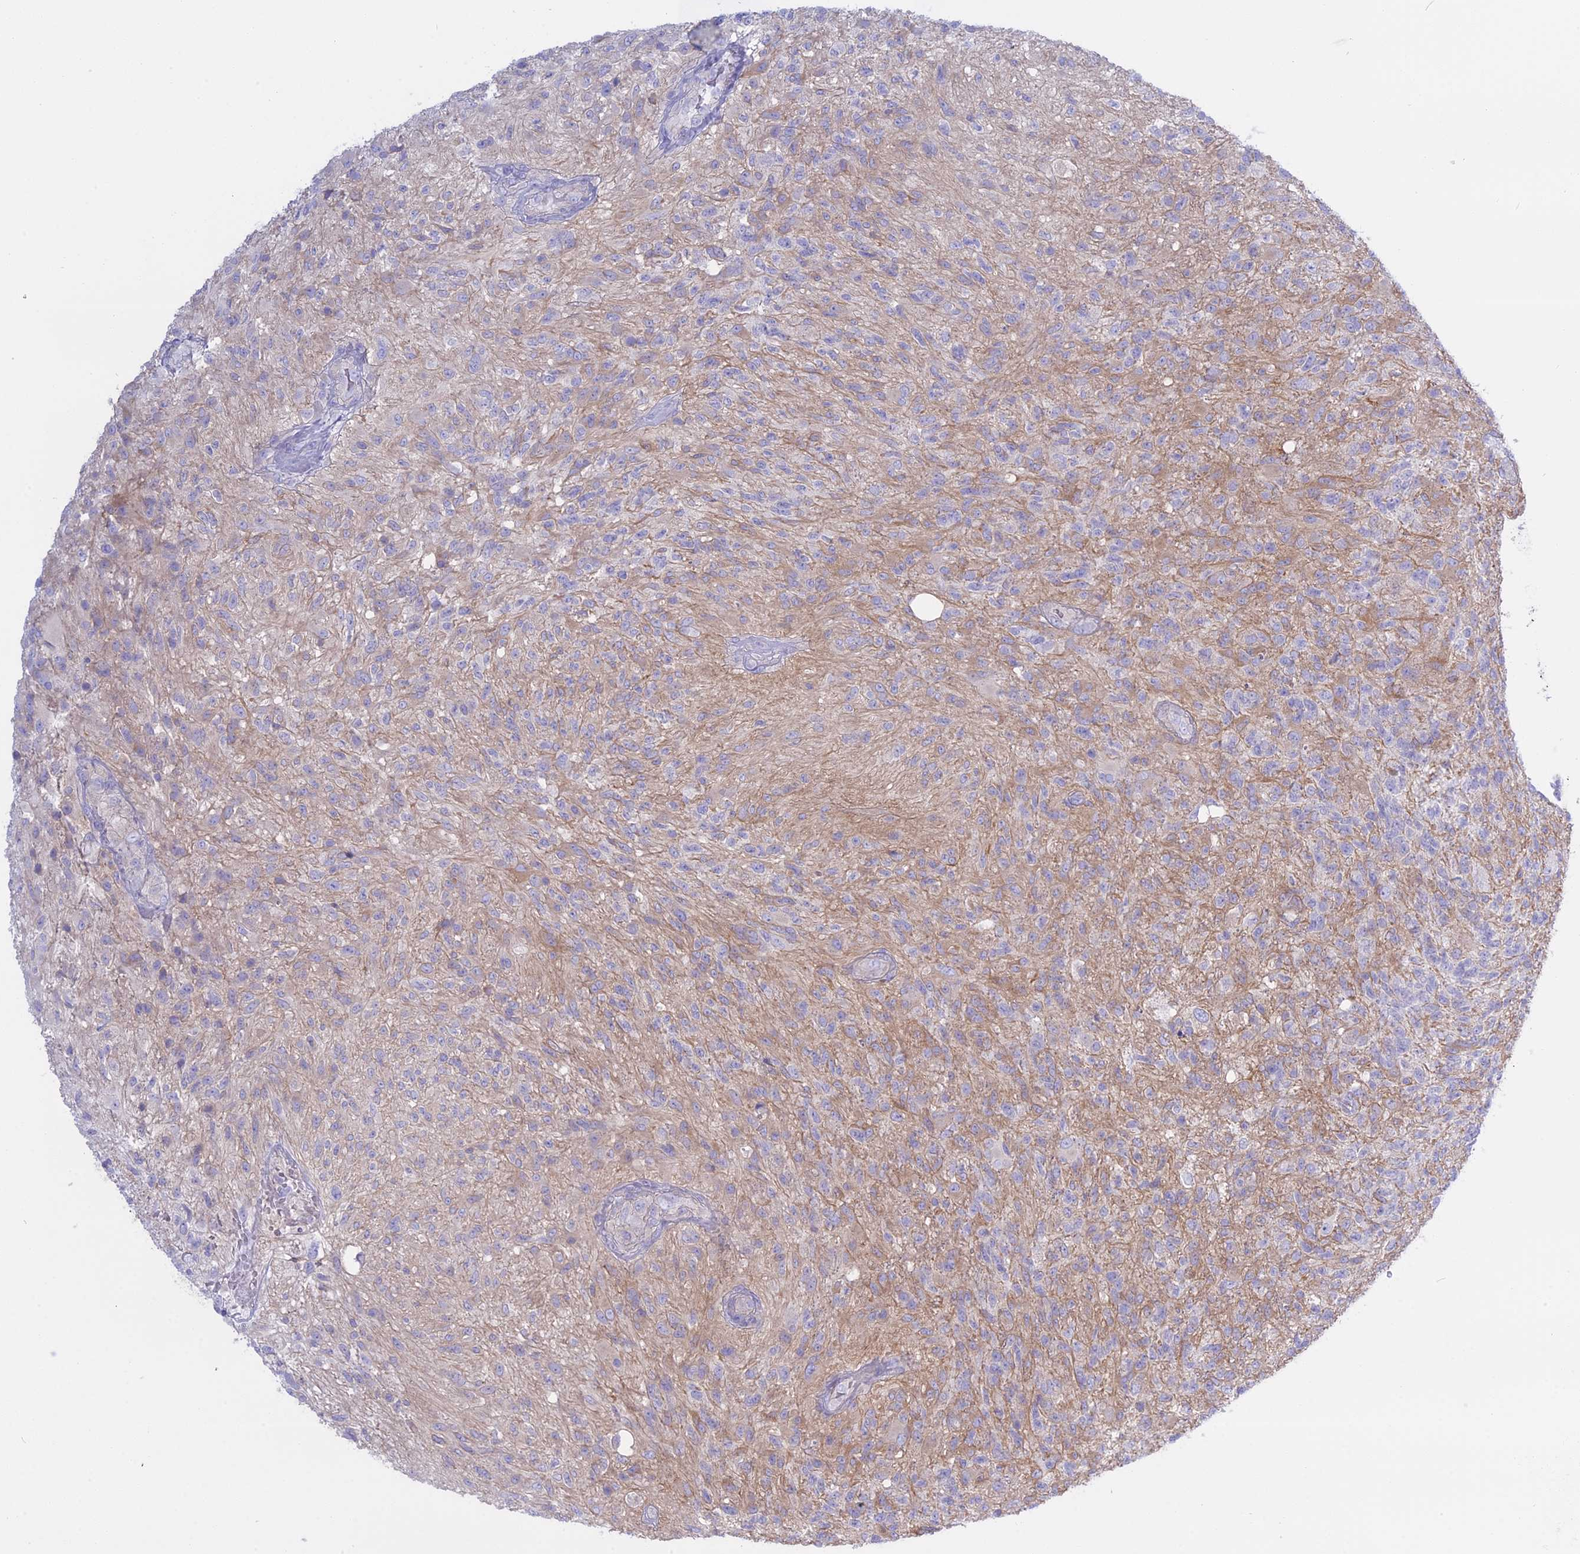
{"staining": {"intensity": "negative", "quantity": "none", "location": "none"}, "tissue": "glioma", "cell_type": "Tumor cells", "image_type": "cancer", "snomed": [{"axis": "morphology", "description": "Glioma, malignant, High grade"}, {"axis": "topography", "description": "Brain"}], "caption": "This is a micrograph of IHC staining of glioma, which shows no expression in tumor cells.", "gene": "AHCYL1", "patient": {"sex": "male", "age": 56}}